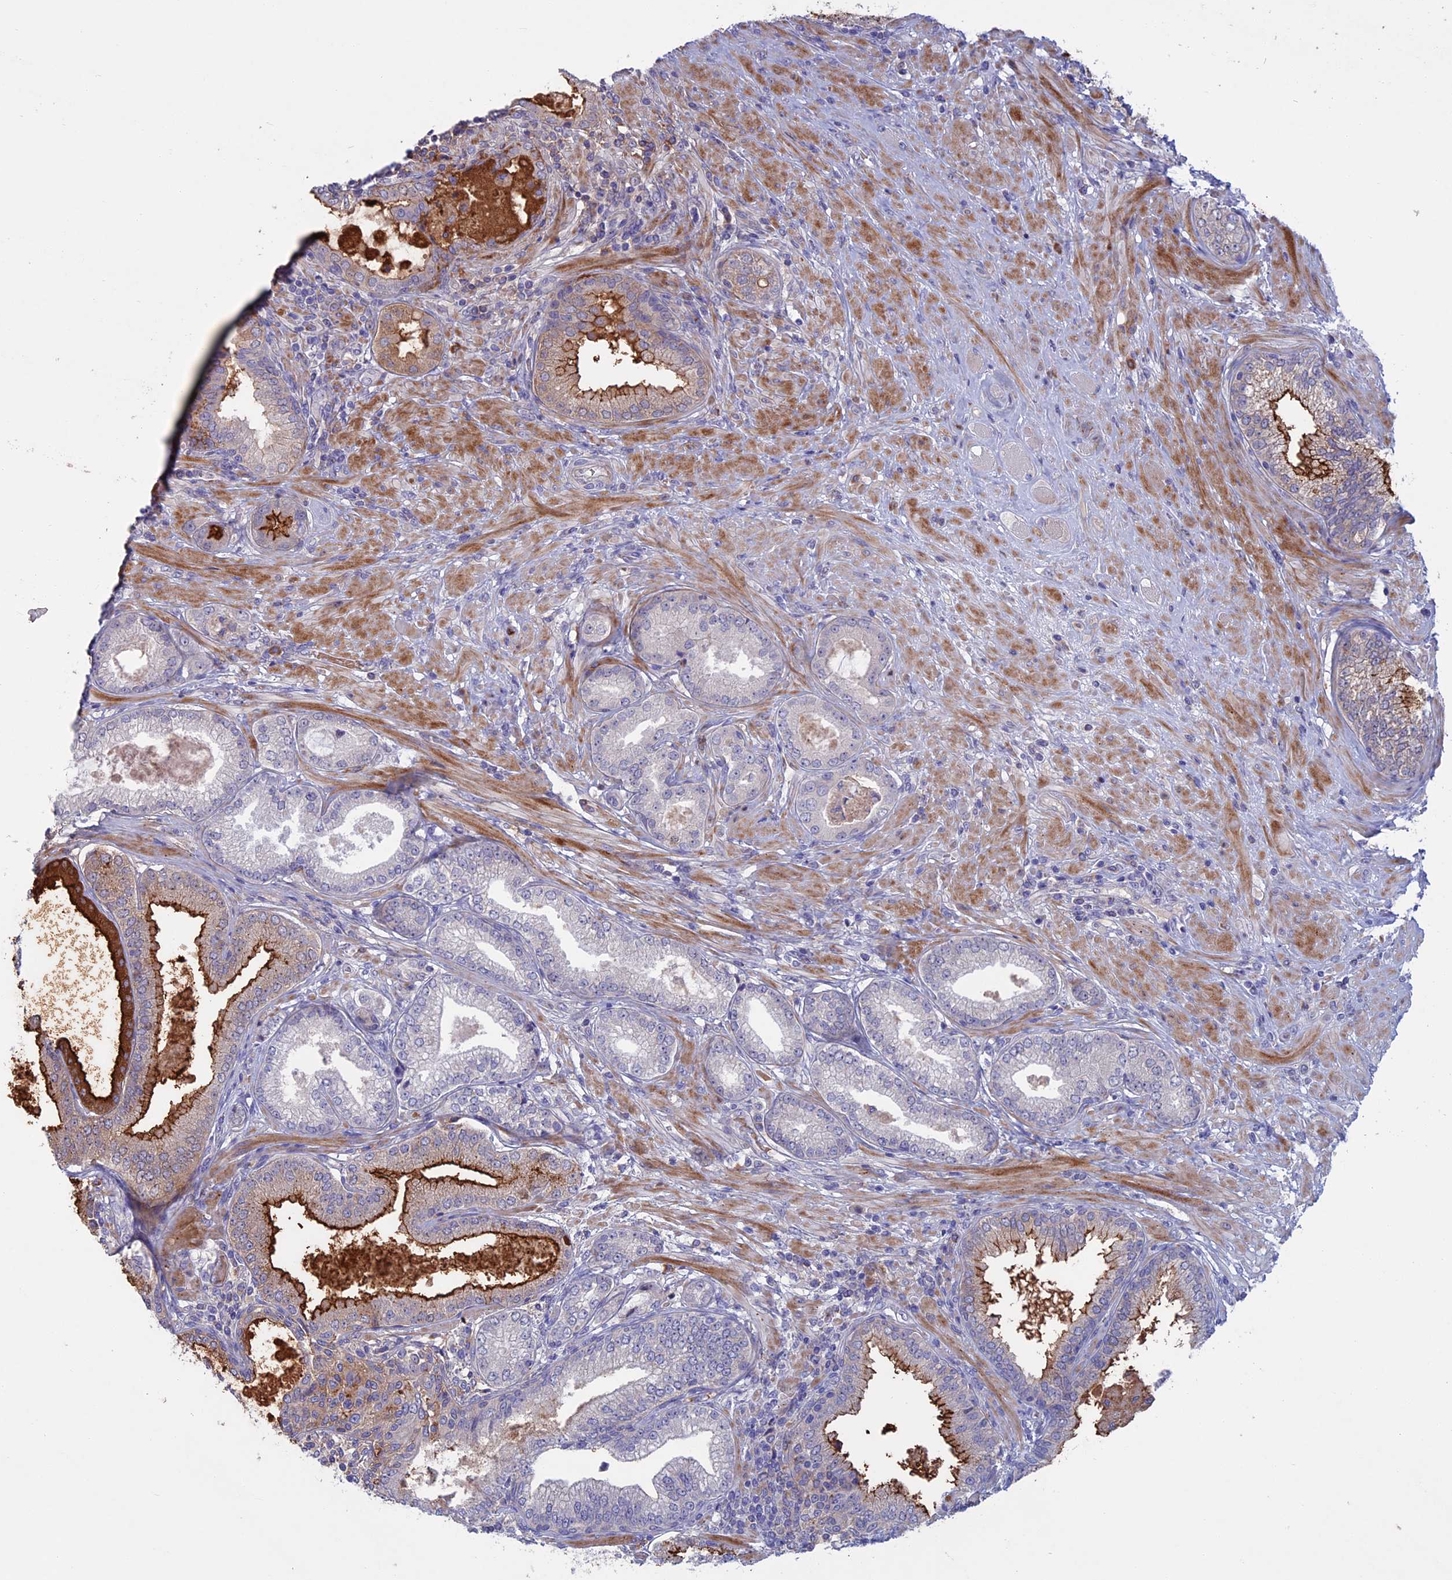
{"staining": {"intensity": "strong", "quantity": "25%-75%", "location": "cytoplasmic/membranous"}, "tissue": "prostate cancer", "cell_type": "Tumor cells", "image_type": "cancer", "snomed": [{"axis": "morphology", "description": "Adenocarcinoma, High grade"}, {"axis": "topography", "description": "Prostate"}], "caption": "A brown stain shows strong cytoplasmic/membranous expression of a protein in adenocarcinoma (high-grade) (prostate) tumor cells.", "gene": "SLC2A6", "patient": {"sex": "male", "age": 71}}